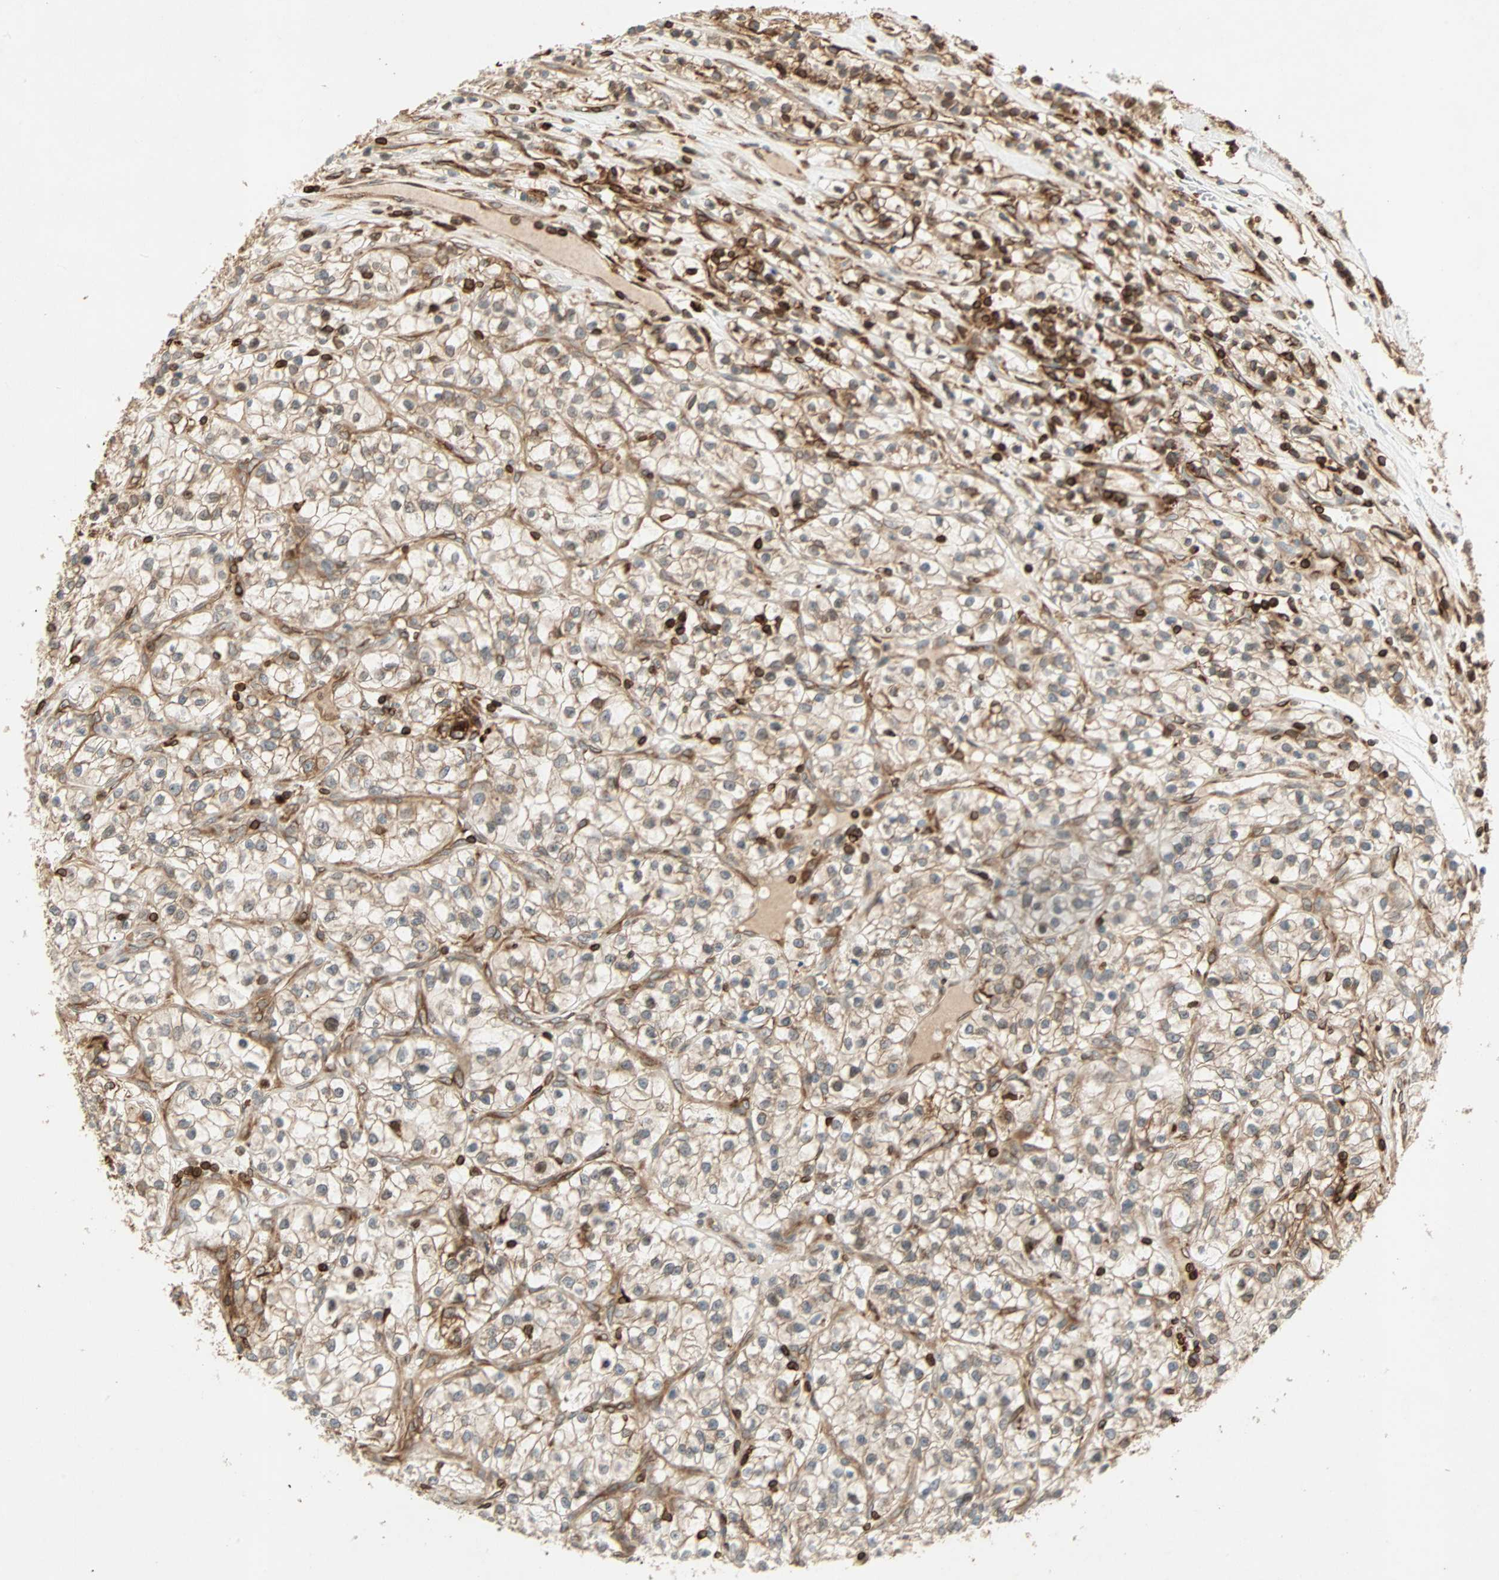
{"staining": {"intensity": "moderate", "quantity": ">75%", "location": "cytoplasmic/membranous"}, "tissue": "renal cancer", "cell_type": "Tumor cells", "image_type": "cancer", "snomed": [{"axis": "morphology", "description": "Adenocarcinoma, NOS"}, {"axis": "topography", "description": "Kidney"}], "caption": "Immunohistochemistry (DAB) staining of human renal cancer displays moderate cytoplasmic/membranous protein staining in about >75% of tumor cells. Nuclei are stained in blue.", "gene": "TAPBP", "patient": {"sex": "female", "age": 57}}